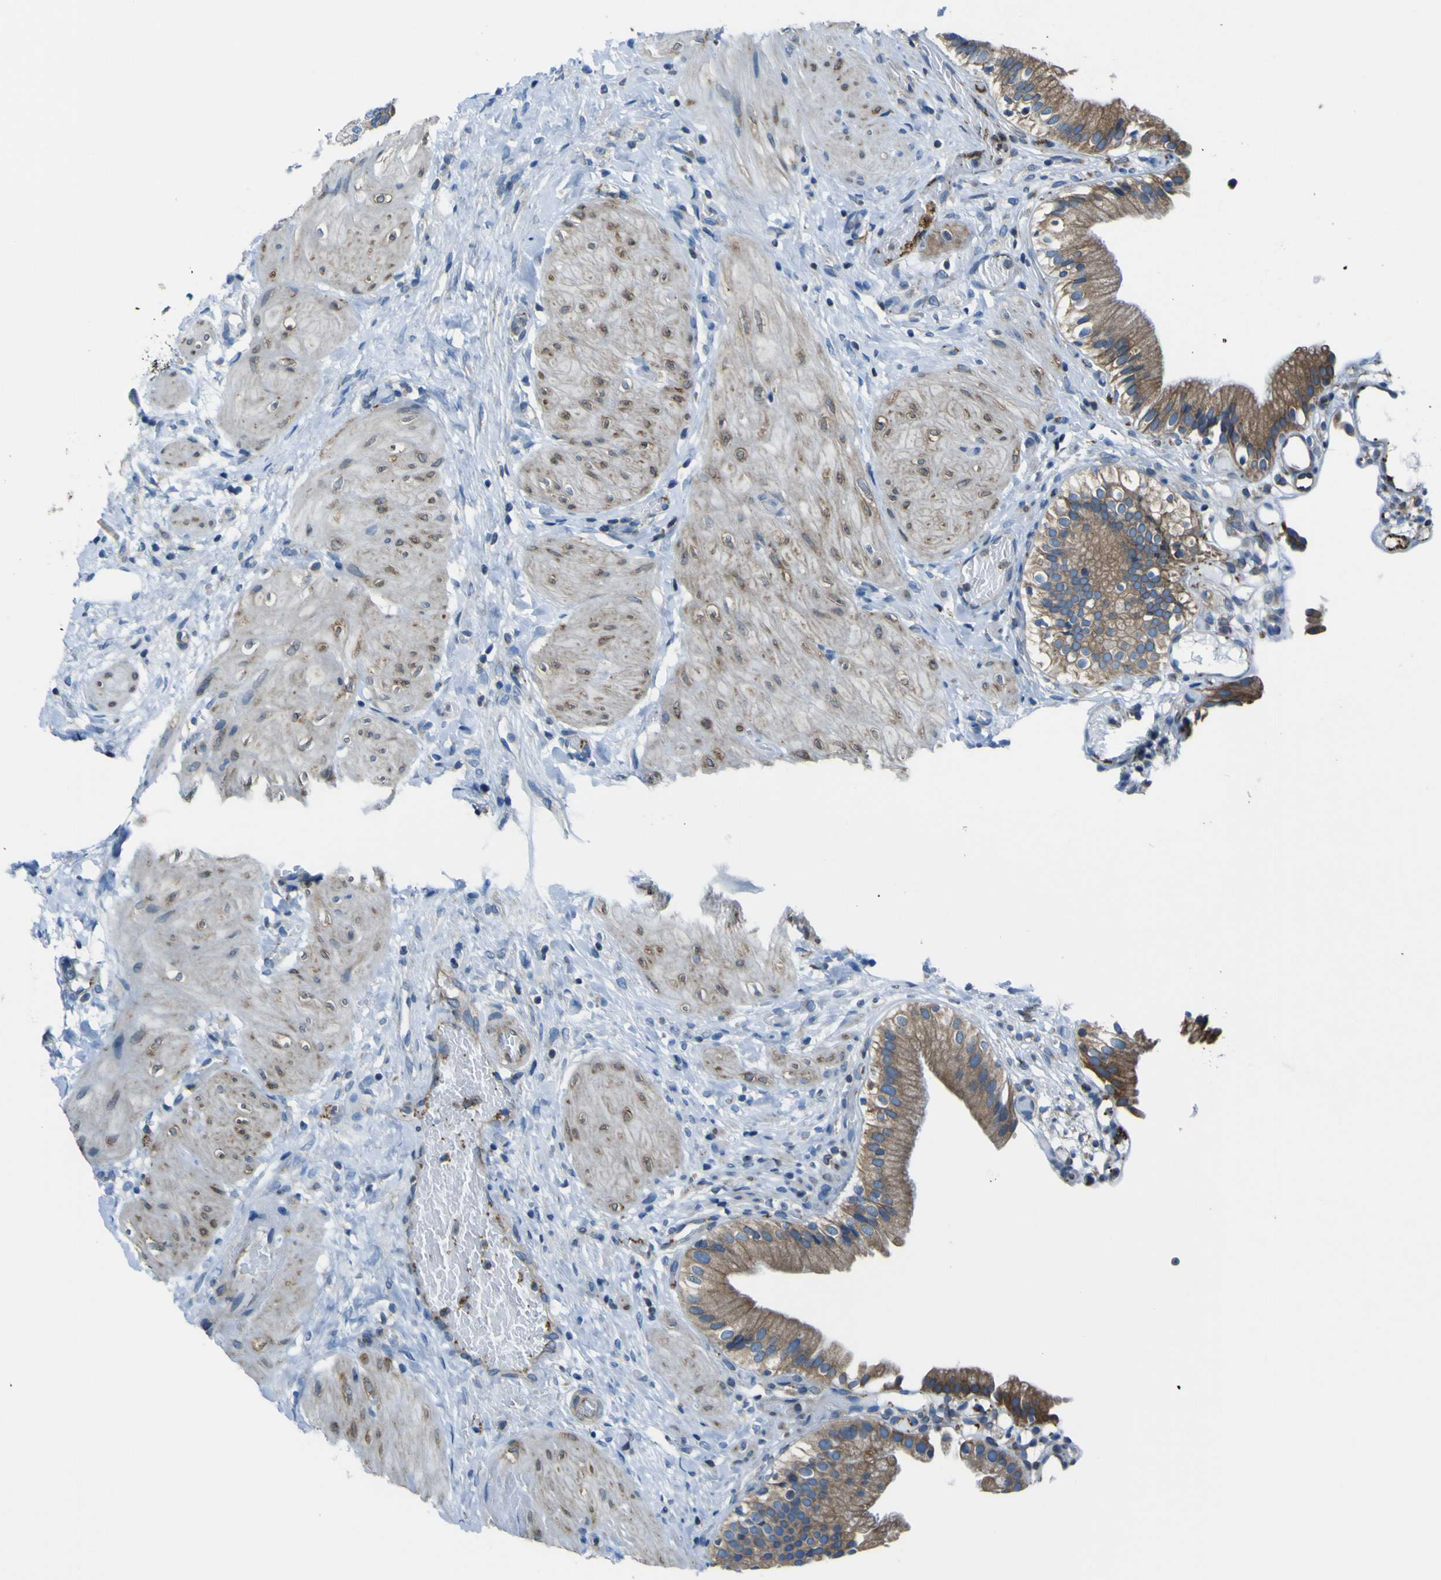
{"staining": {"intensity": "moderate", "quantity": ">75%", "location": "cytoplasmic/membranous"}, "tissue": "gallbladder", "cell_type": "Glandular cells", "image_type": "normal", "snomed": [{"axis": "morphology", "description": "Normal tissue, NOS"}, {"axis": "topography", "description": "Gallbladder"}], "caption": "A photomicrograph showing moderate cytoplasmic/membranous staining in about >75% of glandular cells in unremarkable gallbladder, as visualized by brown immunohistochemical staining.", "gene": "STIM1", "patient": {"sex": "male", "age": 65}}